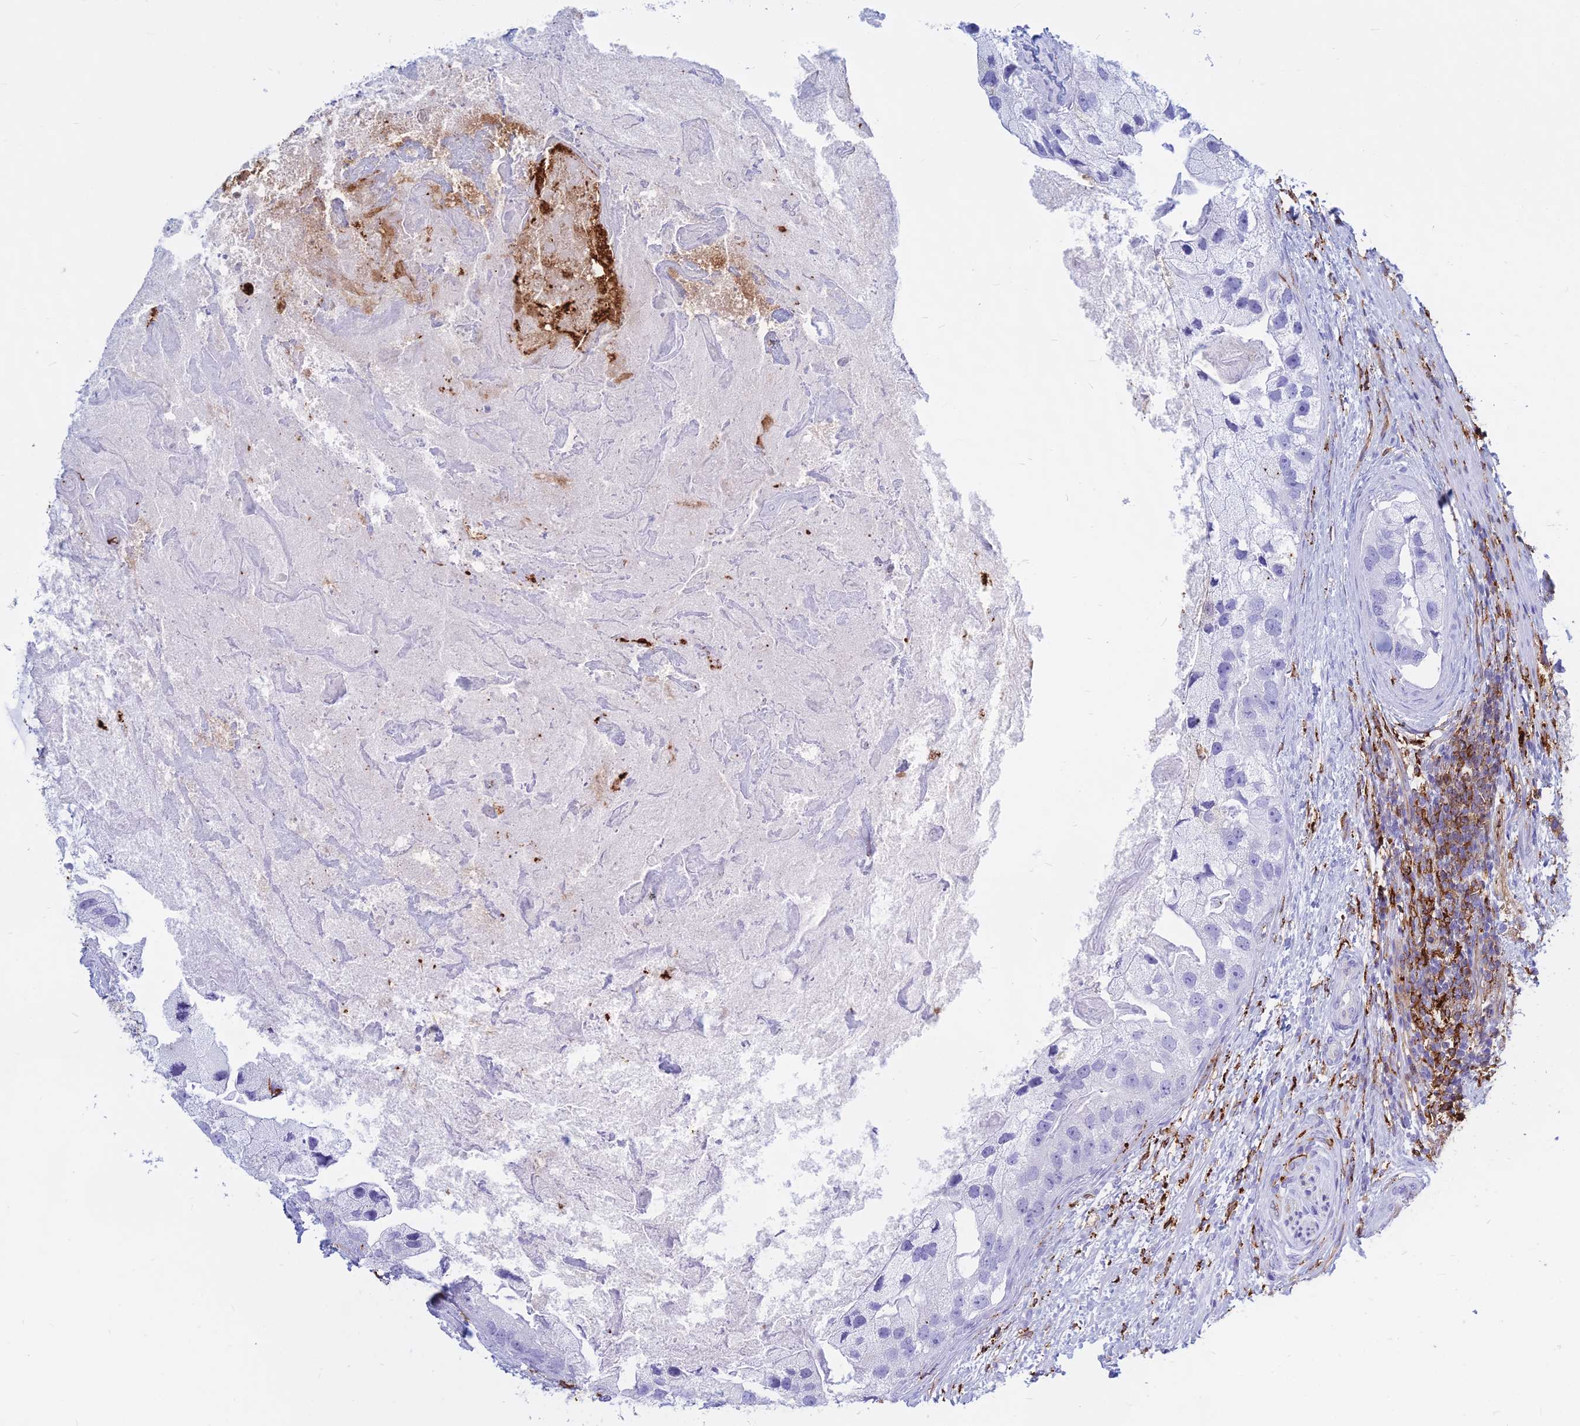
{"staining": {"intensity": "negative", "quantity": "none", "location": "none"}, "tissue": "prostate cancer", "cell_type": "Tumor cells", "image_type": "cancer", "snomed": [{"axis": "morphology", "description": "Adenocarcinoma, High grade"}, {"axis": "topography", "description": "Prostate"}], "caption": "A photomicrograph of human prostate high-grade adenocarcinoma is negative for staining in tumor cells. (Stains: DAB (3,3'-diaminobenzidine) IHC with hematoxylin counter stain, Microscopy: brightfield microscopy at high magnification).", "gene": "HLA-DRB1", "patient": {"sex": "male", "age": 62}}